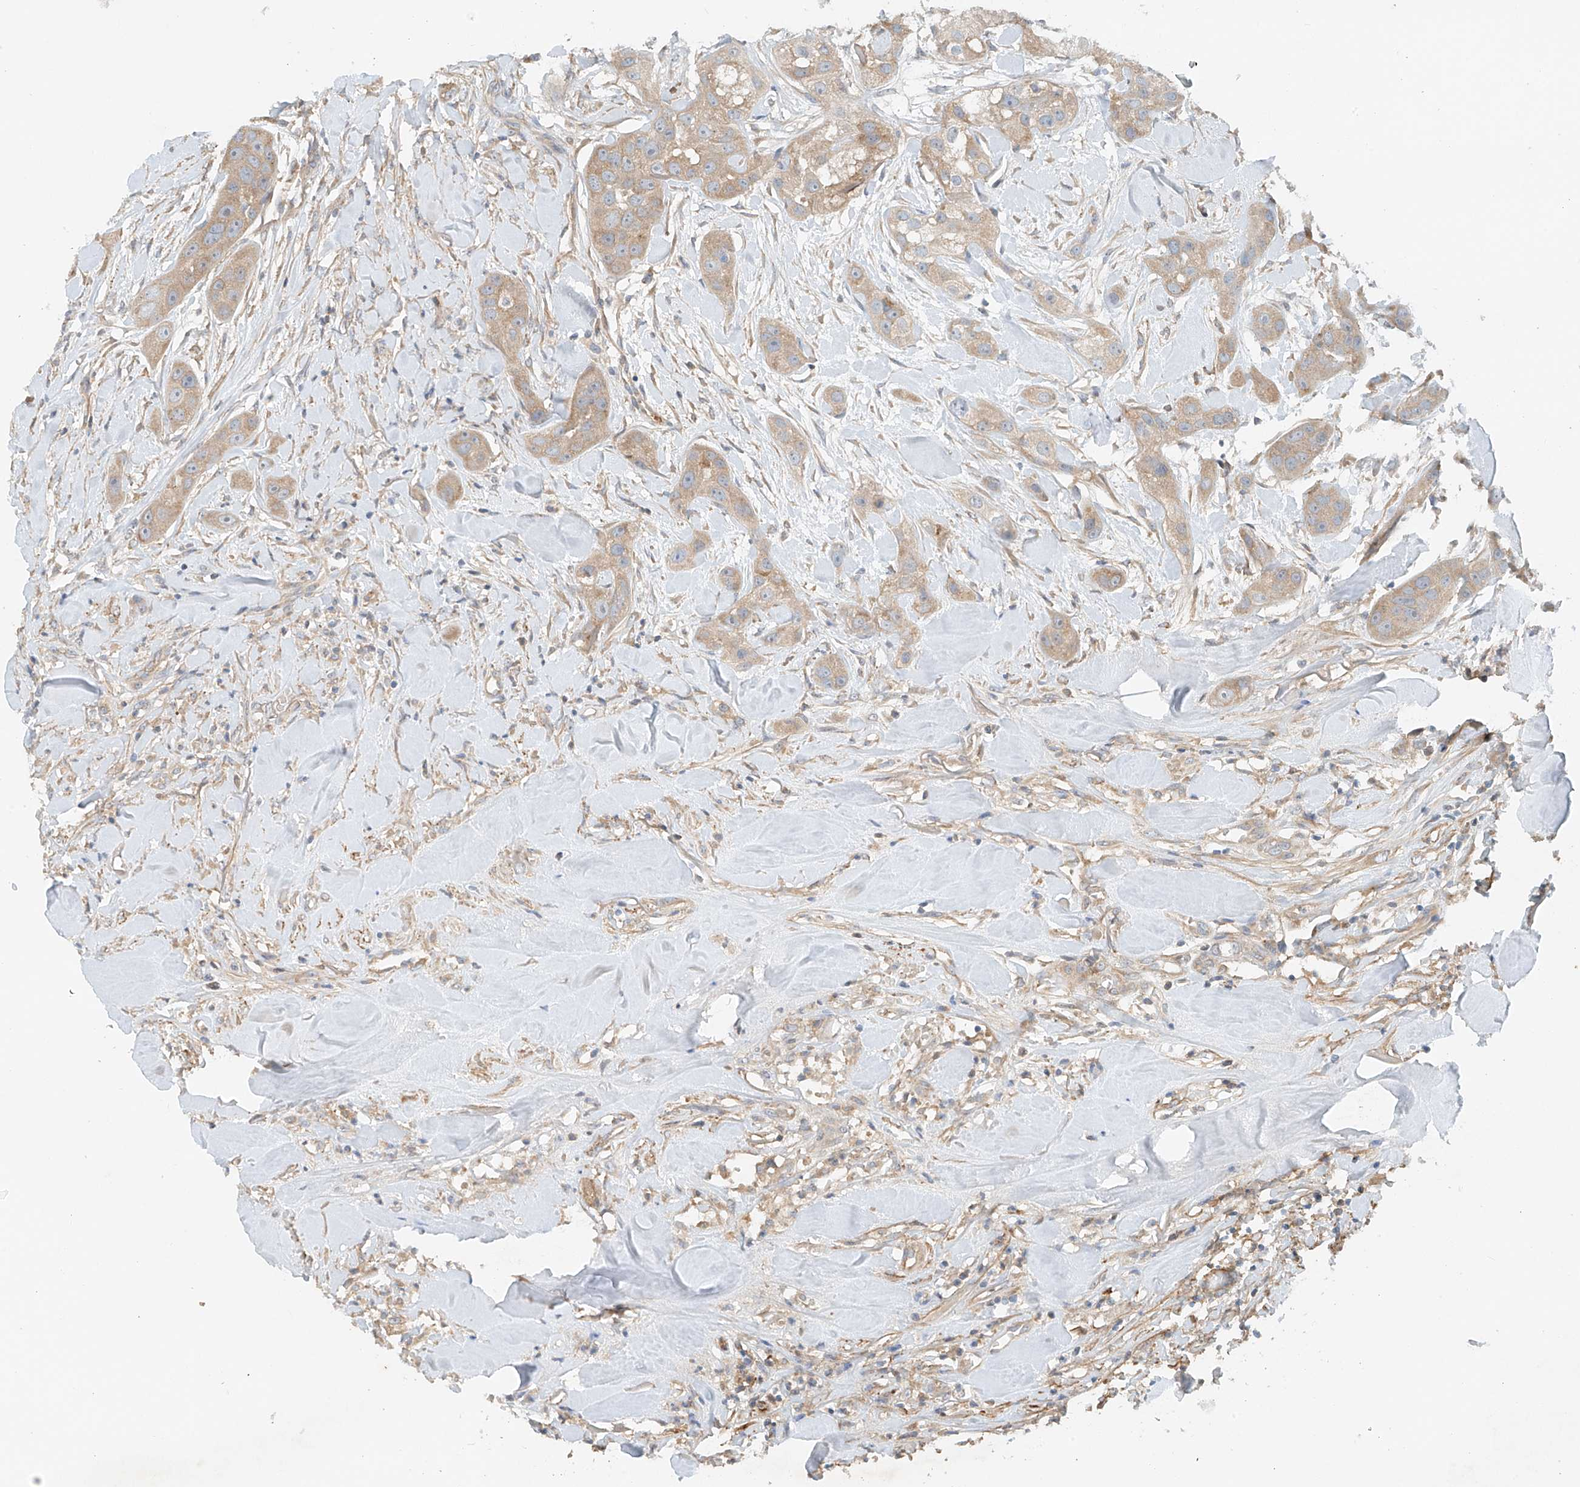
{"staining": {"intensity": "weak", "quantity": "25%-75%", "location": "cytoplasmic/membranous"}, "tissue": "head and neck cancer", "cell_type": "Tumor cells", "image_type": "cancer", "snomed": [{"axis": "morphology", "description": "Normal tissue, NOS"}, {"axis": "morphology", "description": "Squamous cell carcinoma, NOS"}, {"axis": "topography", "description": "Skeletal muscle"}, {"axis": "topography", "description": "Head-Neck"}], "caption": "Immunohistochemistry (IHC) histopathology image of neoplastic tissue: squamous cell carcinoma (head and neck) stained using immunohistochemistry (IHC) exhibits low levels of weak protein expression localized specifically in the cytoplasmic/membranous of tumor cells, appearing as a cytoplasmic/membranous brown color.", "gene": "LYRM9", "patient": {"sex": "male", "age": 51}}